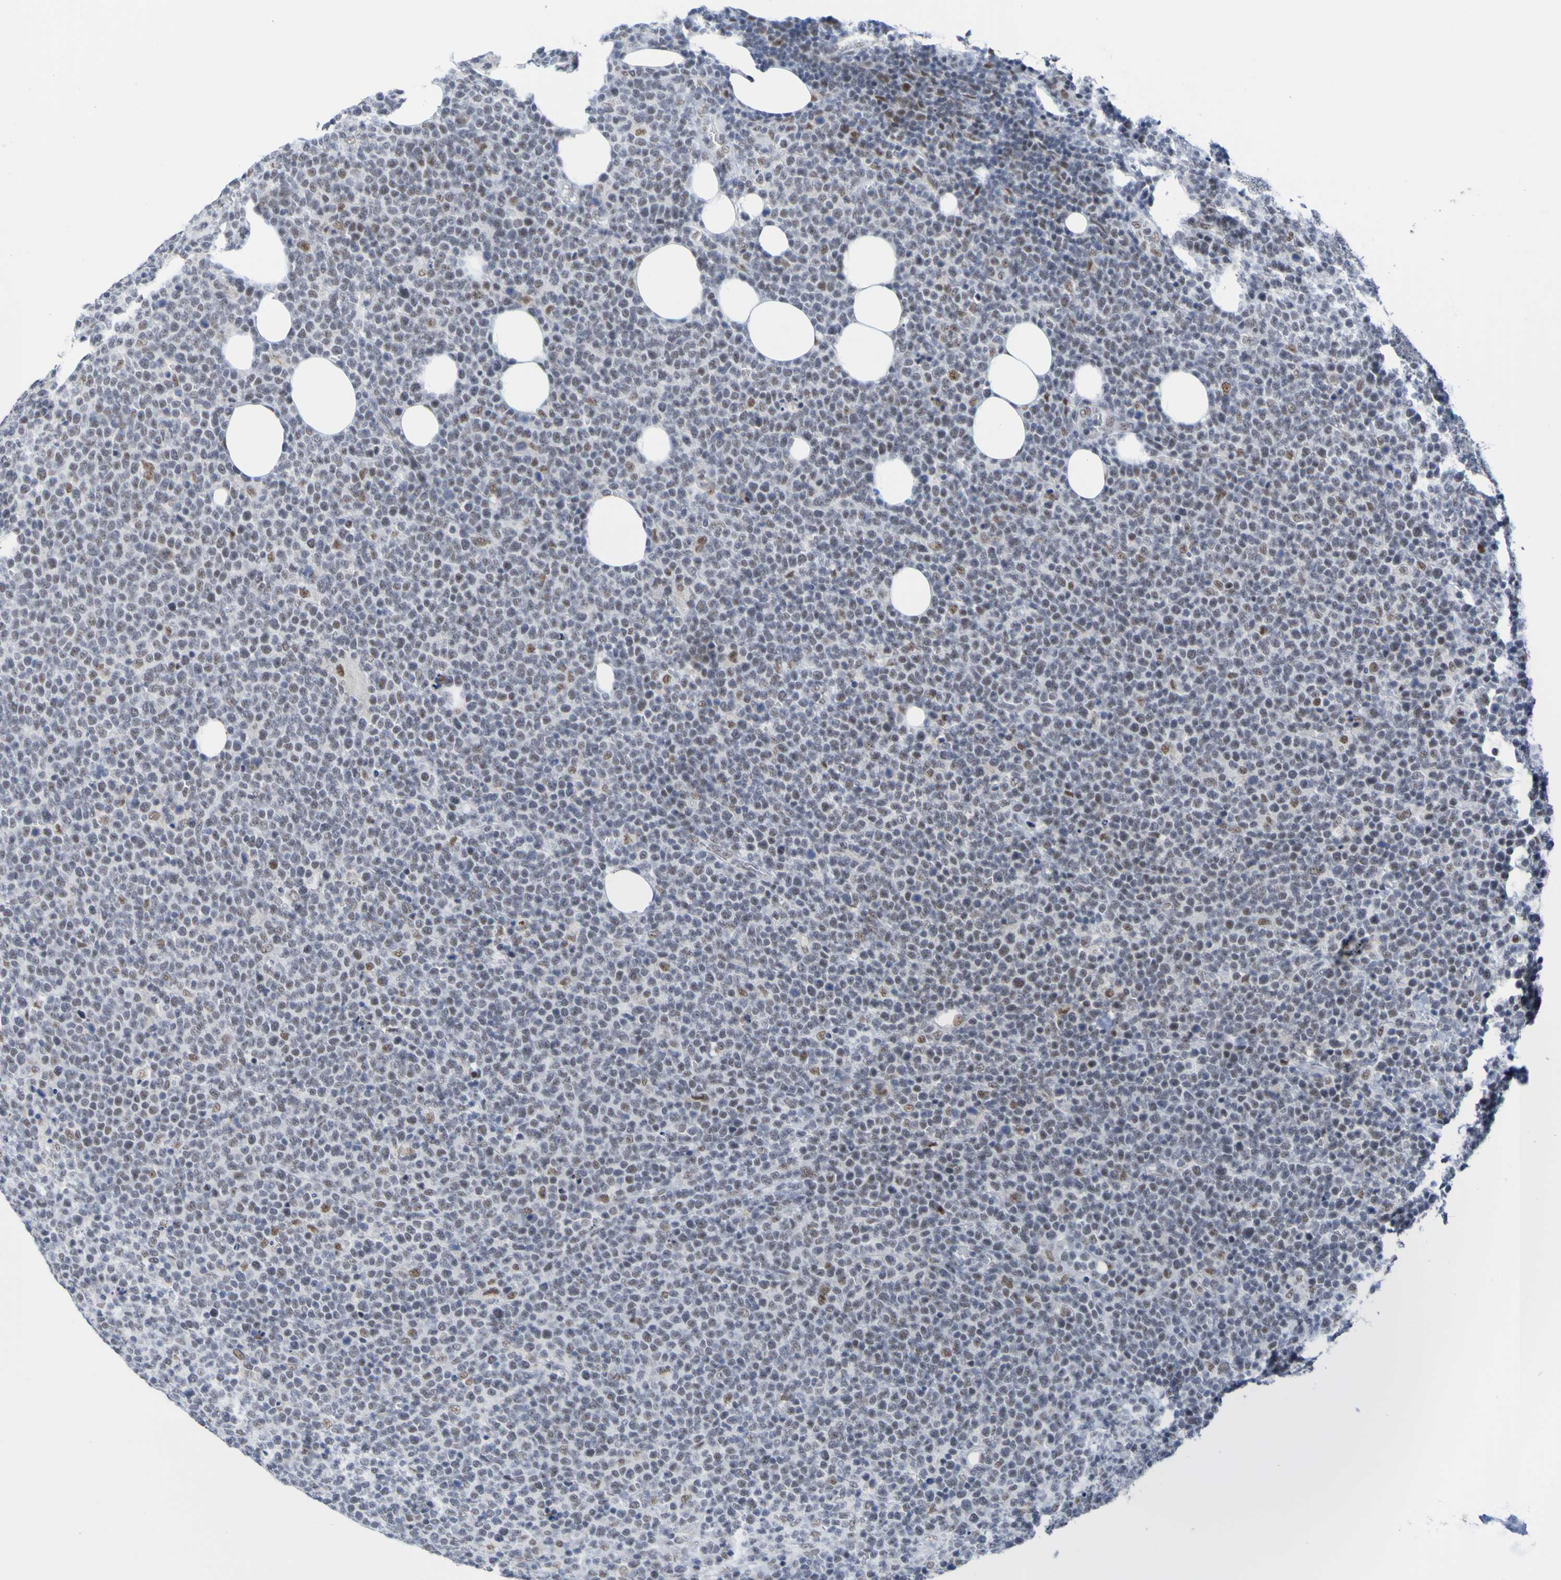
{"staining": {"intensity": "moderate", "quantity": "<25%", "location": "nuclear"}, "tissue": "lymphoma", "cell_type": "Tumor cells", "image_type": "cancer", "snomed": [{"axis": "morphology", "description": "Malignant lymphoma, non-Hodgkin's type, High grade"}, {"axis": "topography", "description": "Lymph node"}], "caption": "DAB immunohistochemical staining of high-grade malignant lymphoma, non-Hodgkin's type exhibits moderate nuclear protein positivity in approximately <25% of tumor cells.", "gene": "CDC5L", "patient": {"sex": "male", "age": 61}}